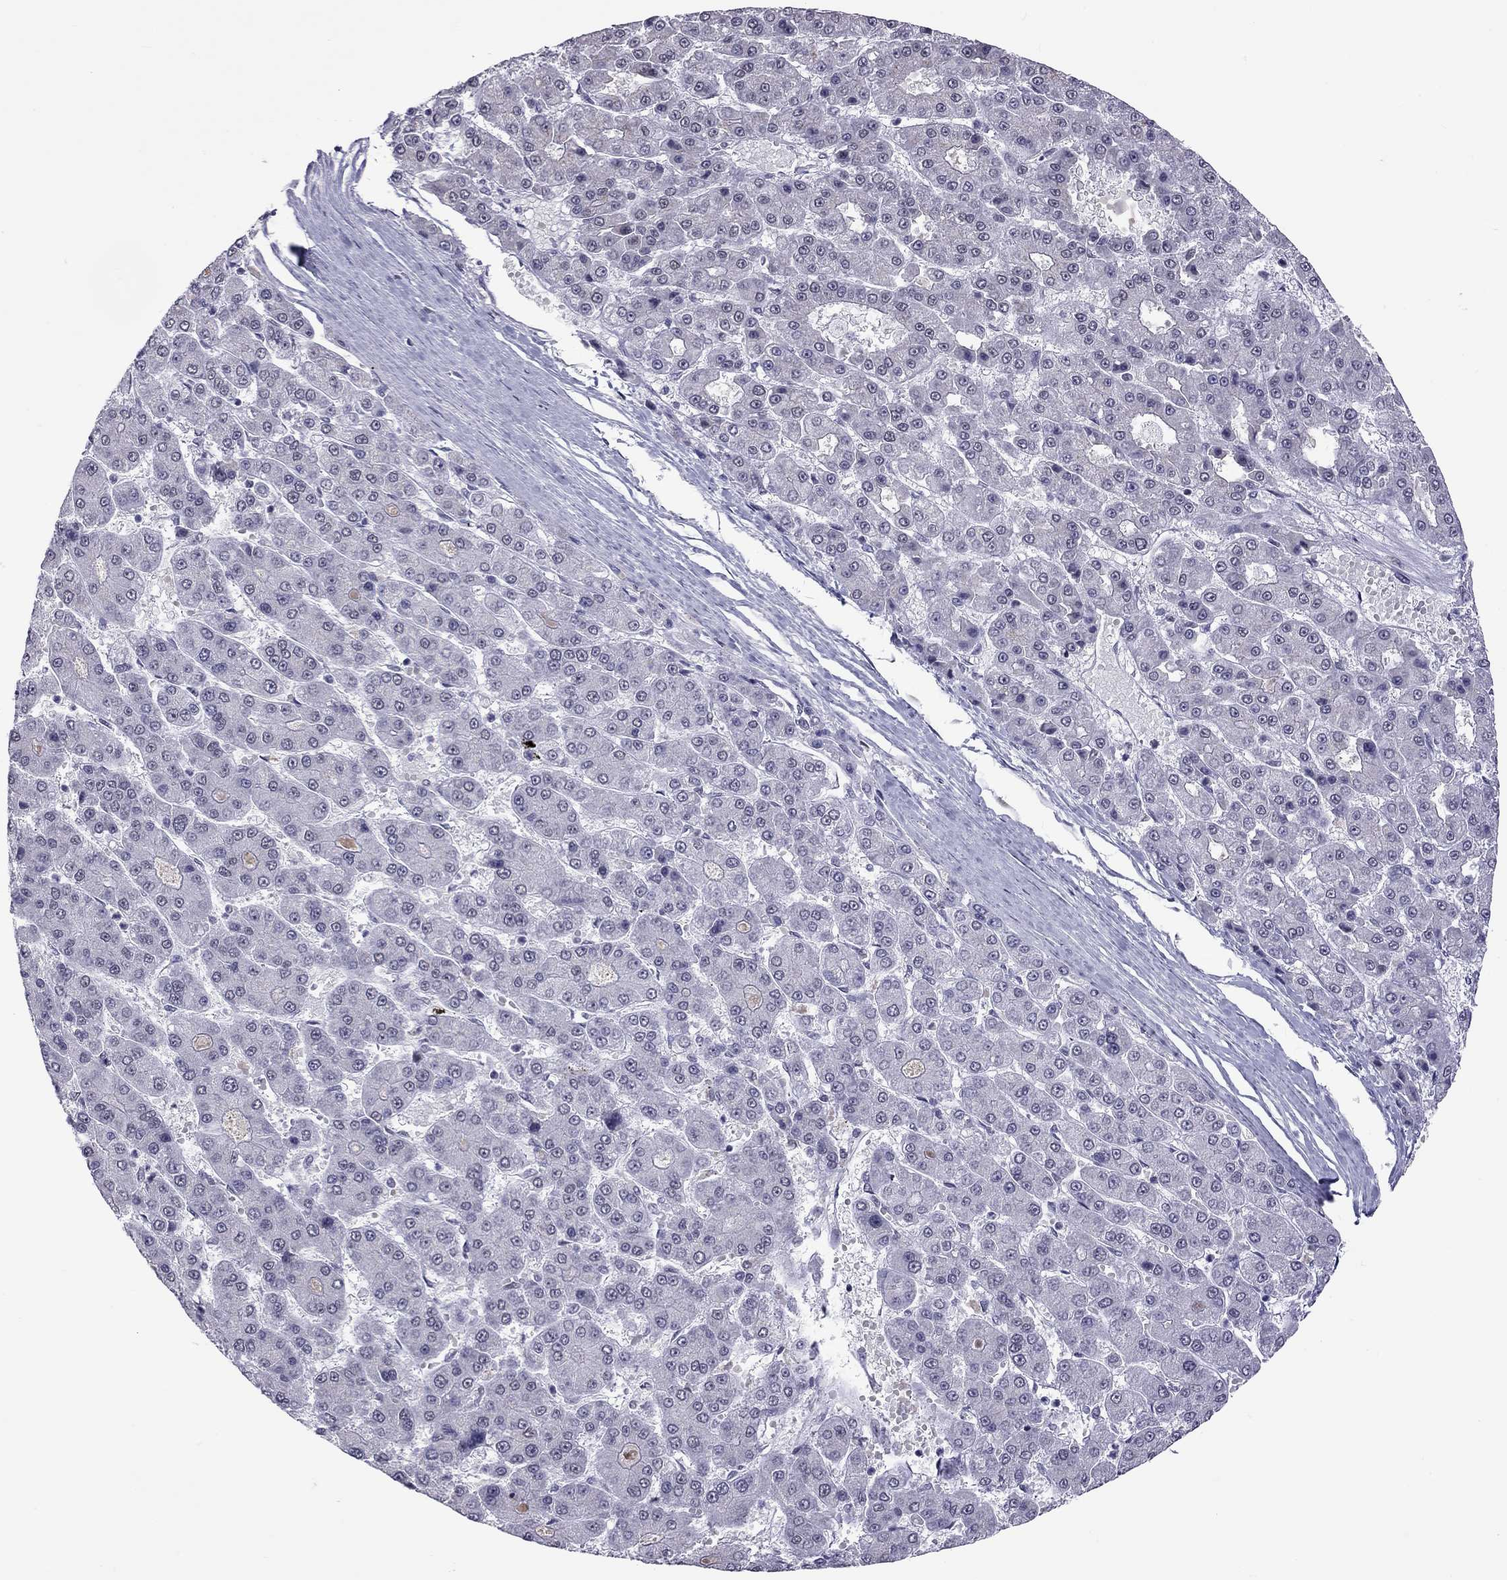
{"staining": {"intensity": "negative", "quantity": "none", "location": "none"}, "tissue": "liver cancer", "cell_type": "Tumor cells", "image_type": "cancer", "snomed": [{"axis": "morphology", "description": "Carcinoma, Hepatocellular, NOS"}, {"axis": "topography", "description": "Liver"}], "caption": "DAB immunohistochemical staining of human hepatocellular carcinoma (liver) displays no significant expression in tumor cells. (DAB immunohistochemistry visualized using brightfield microscopy, high magnification).", "gene": "PPP1R3A", "patient": {"sex": "male", "age": 70}}